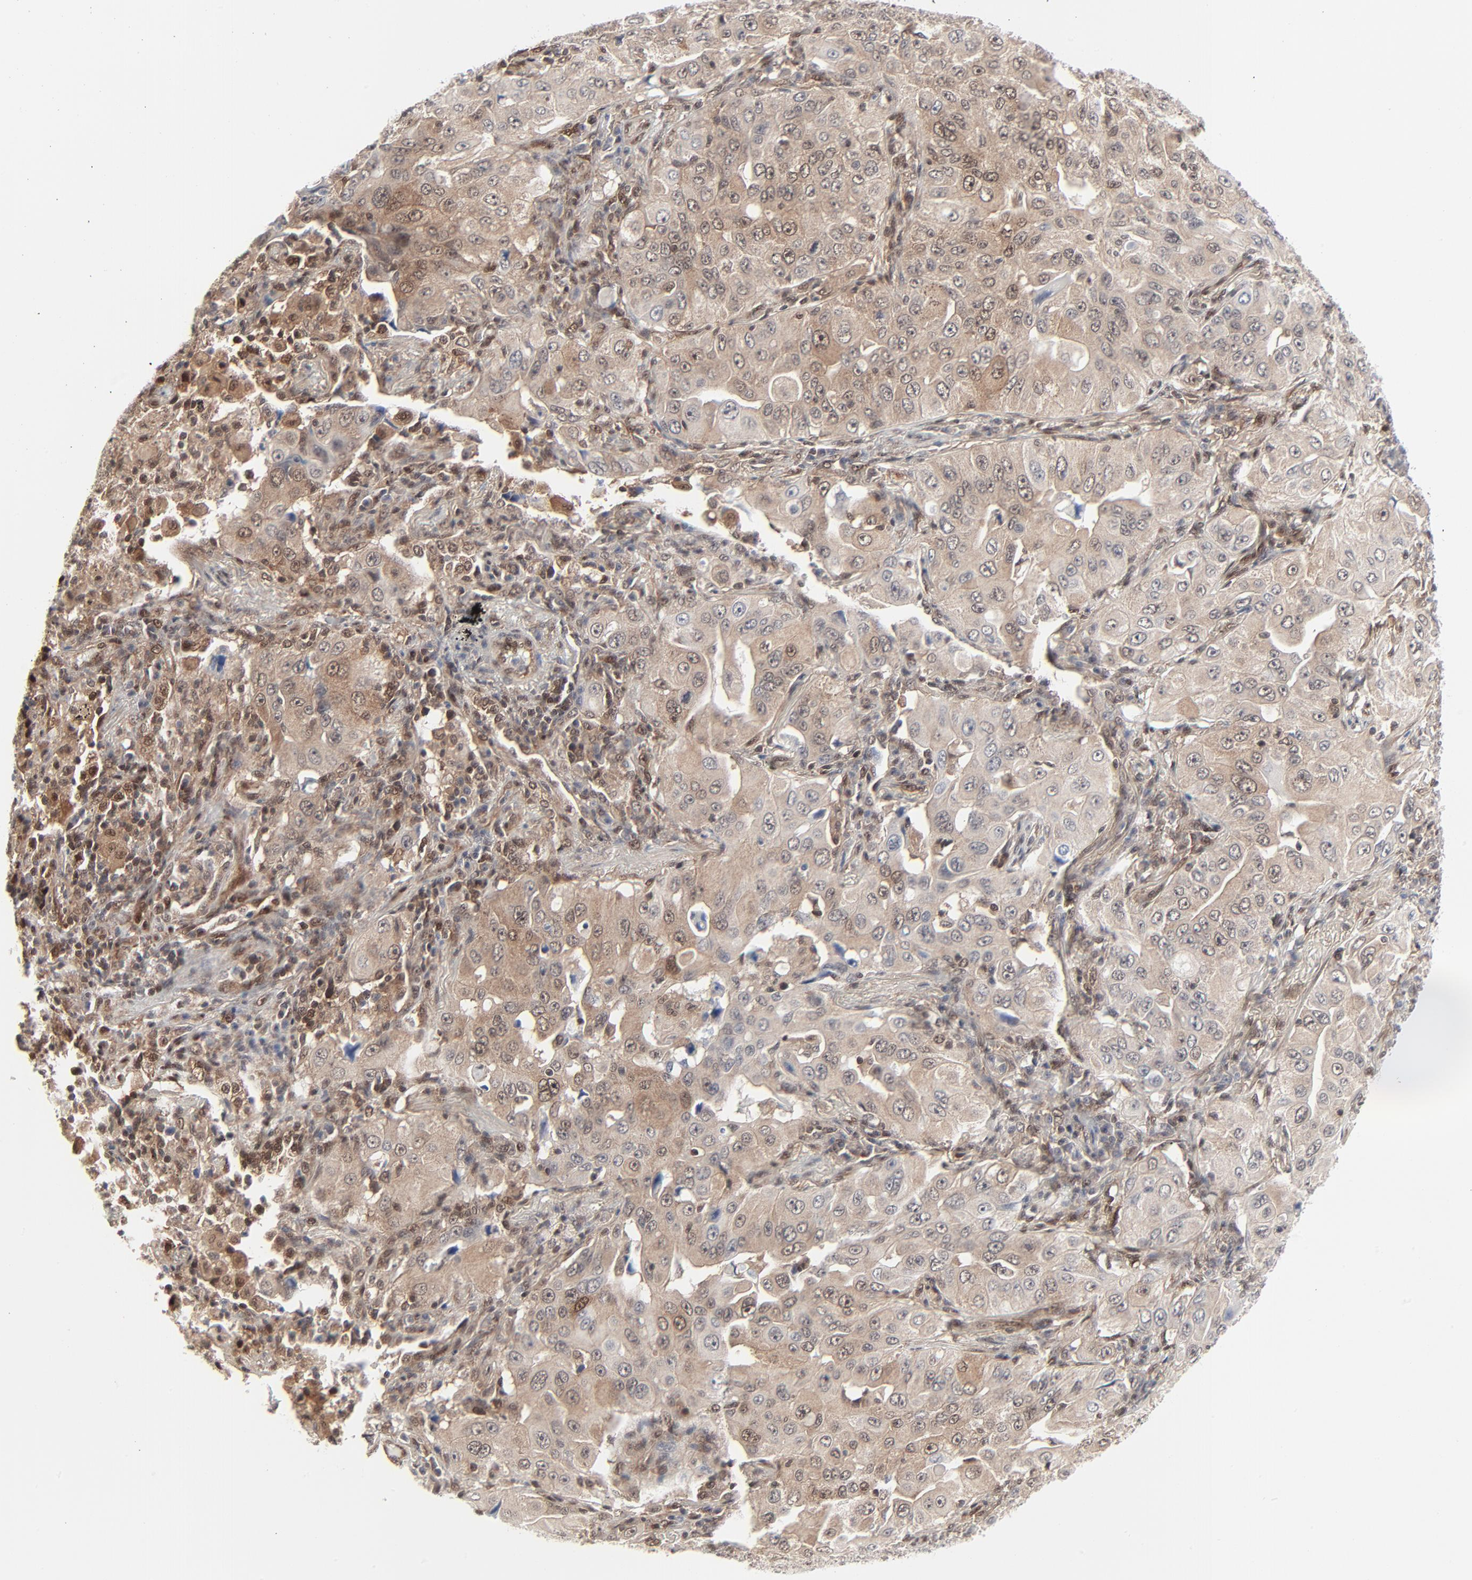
{"staining": {"intensity": "moderate", "quantity": "25%-75%", "location": "cytoplasmic/membranous,nuclear"}, "tissue": "lung cancer", "cell_type": "Tumor cells", "image_type": "cancer", "snomed": [{"axis": "morphology", "description": "Adenocarcinoma, NOS"}, {"axis": "topography", "description": "Lung"}], "caption": "Tumor cells show medium levels of moderate cytoplasmic/membranous and nuclear staining in approximately 25%-75% of cells in lung cancer (adenocarcinoma).", "gene": "AKT1", "patient": {"sex": "male", "age": 84}}